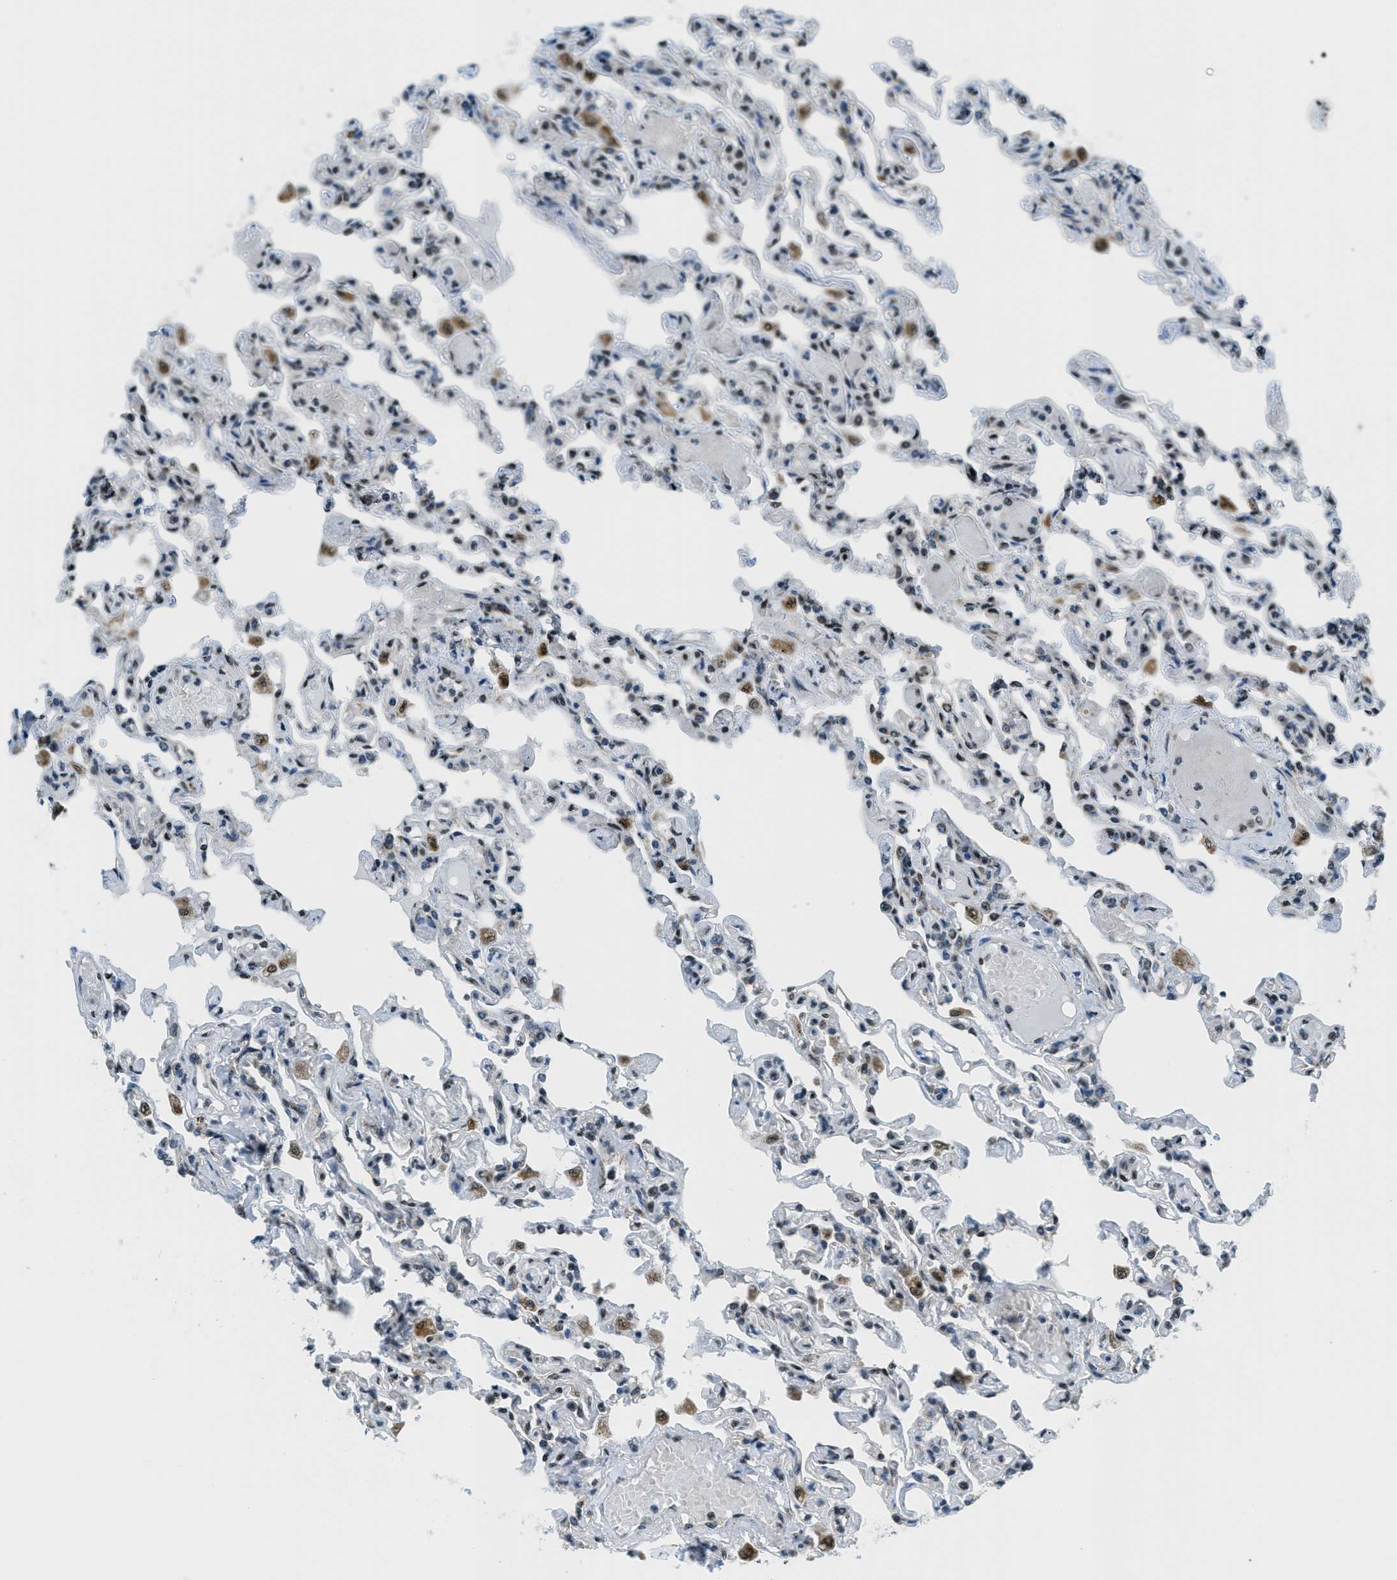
{"staining": {"intensity": "negative", "quantity": "none", "location": "none"}, "tissue": "lung", "cell_type": "Alveolar cells", "image_type": "normal", "snomed": [{"axis": "morphology", "description": "Normal tissue, NOS"}, {"axis": "topography", "description": "Lung"}], "caption": "Immunohistochemistry (IHC) photomicrograph of unremarkable lung stained for a protein (brown), which demonstrates no positivity in alveolar cells. (DAB (3,3'-diaminobenzidine) immunohistochemistry visualized using brightfield microscopy, high magnification).", "gene": "SP100", "patient": {"sex": "male", "age": 21}}